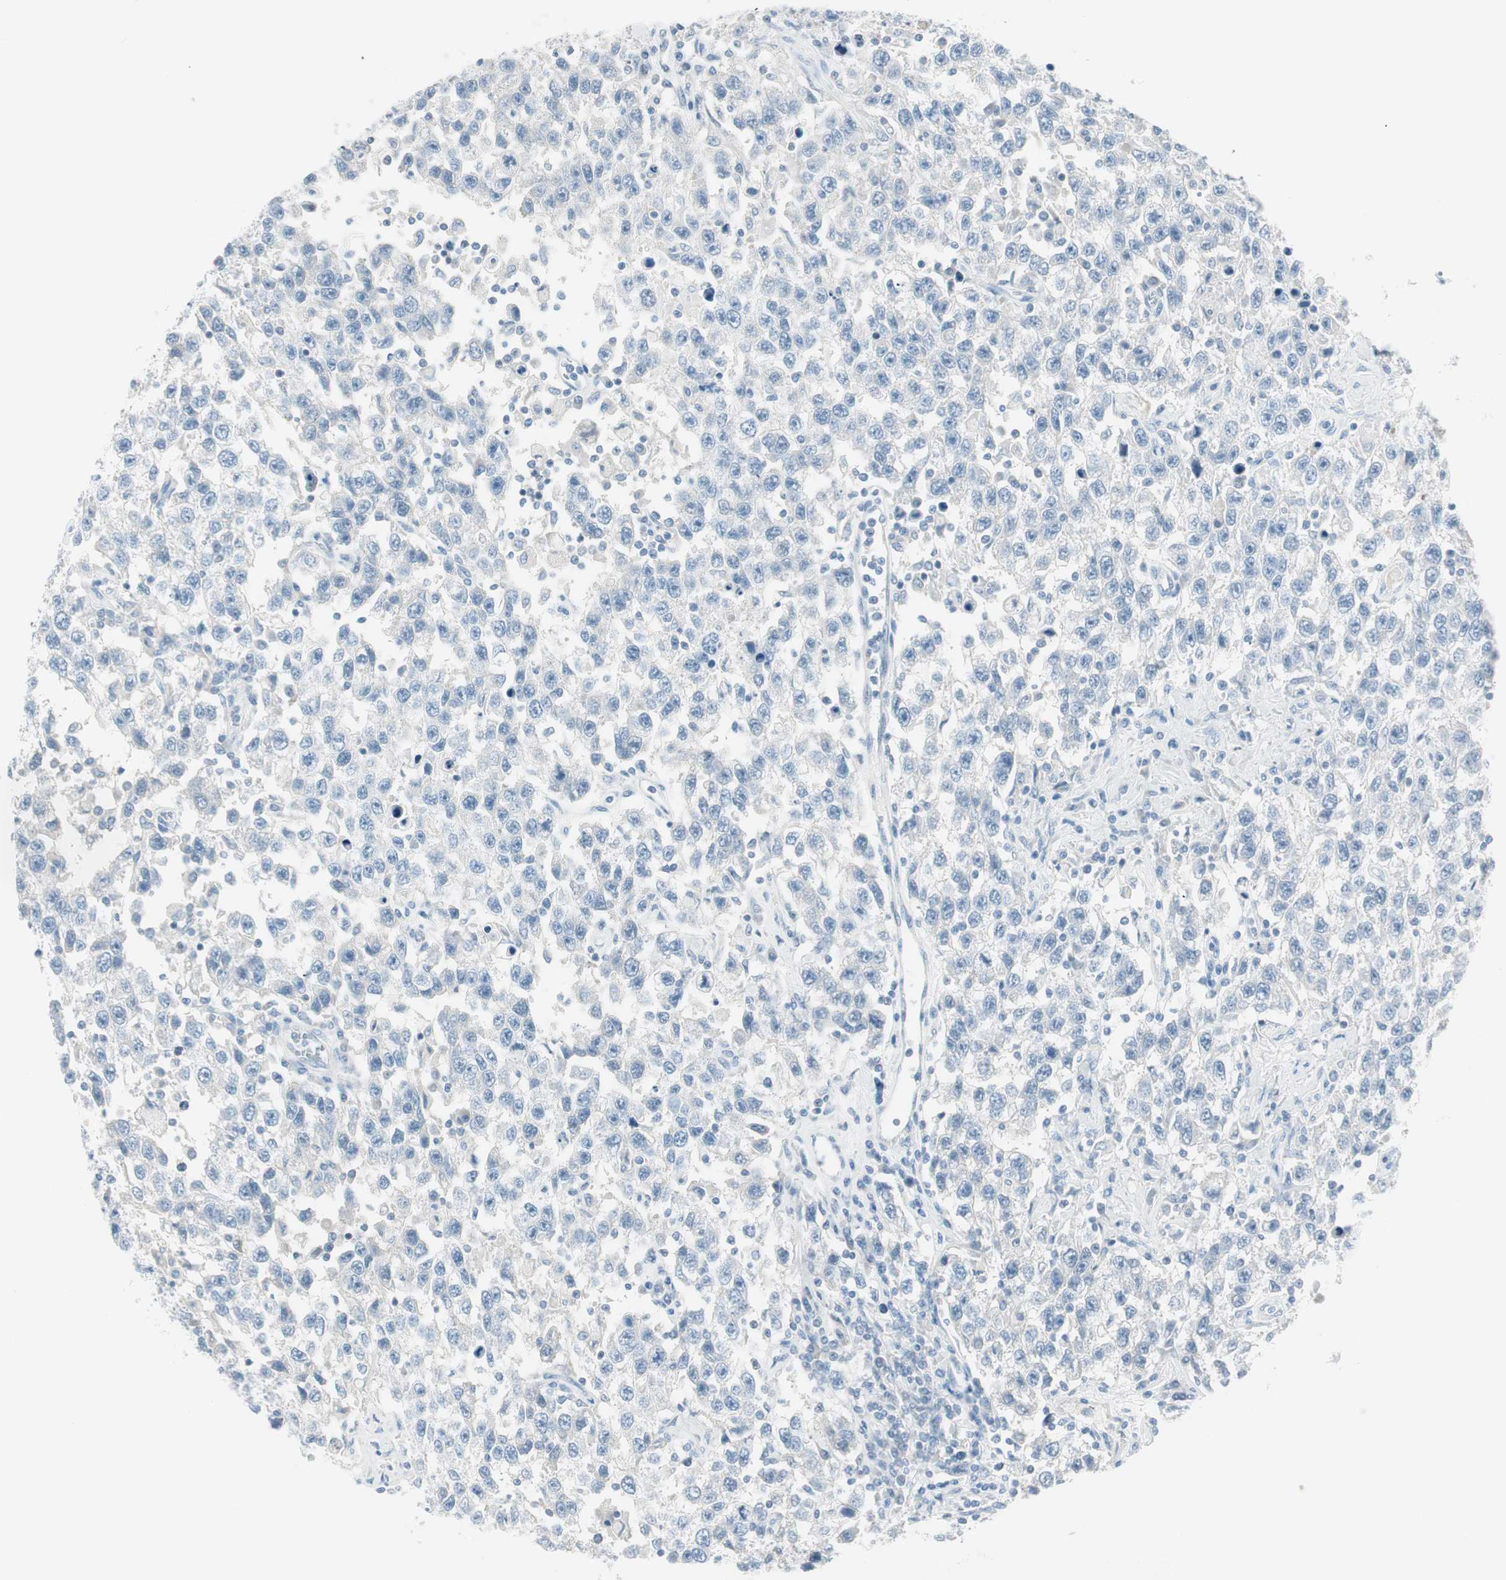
{"staining": {"intensity": "negative", "quantity": "none", "location": "none"}, "tissue": "testis cancer", "cell_type": "Tumor cells", "image_type": "cancer", "snomed": [{"axis": "morphology", "description": "Seminoma, NOS"}, {"axis": "topography", "description": "Testis"}], "caption": "IHC of human testis seminoma reveals no staining in tumor cells. (Immunohistochemistry (ihc), brightfield microscopy, high magnification).", "gene": "ITLN2", "patient": {"sex": "male", "age": 41}}